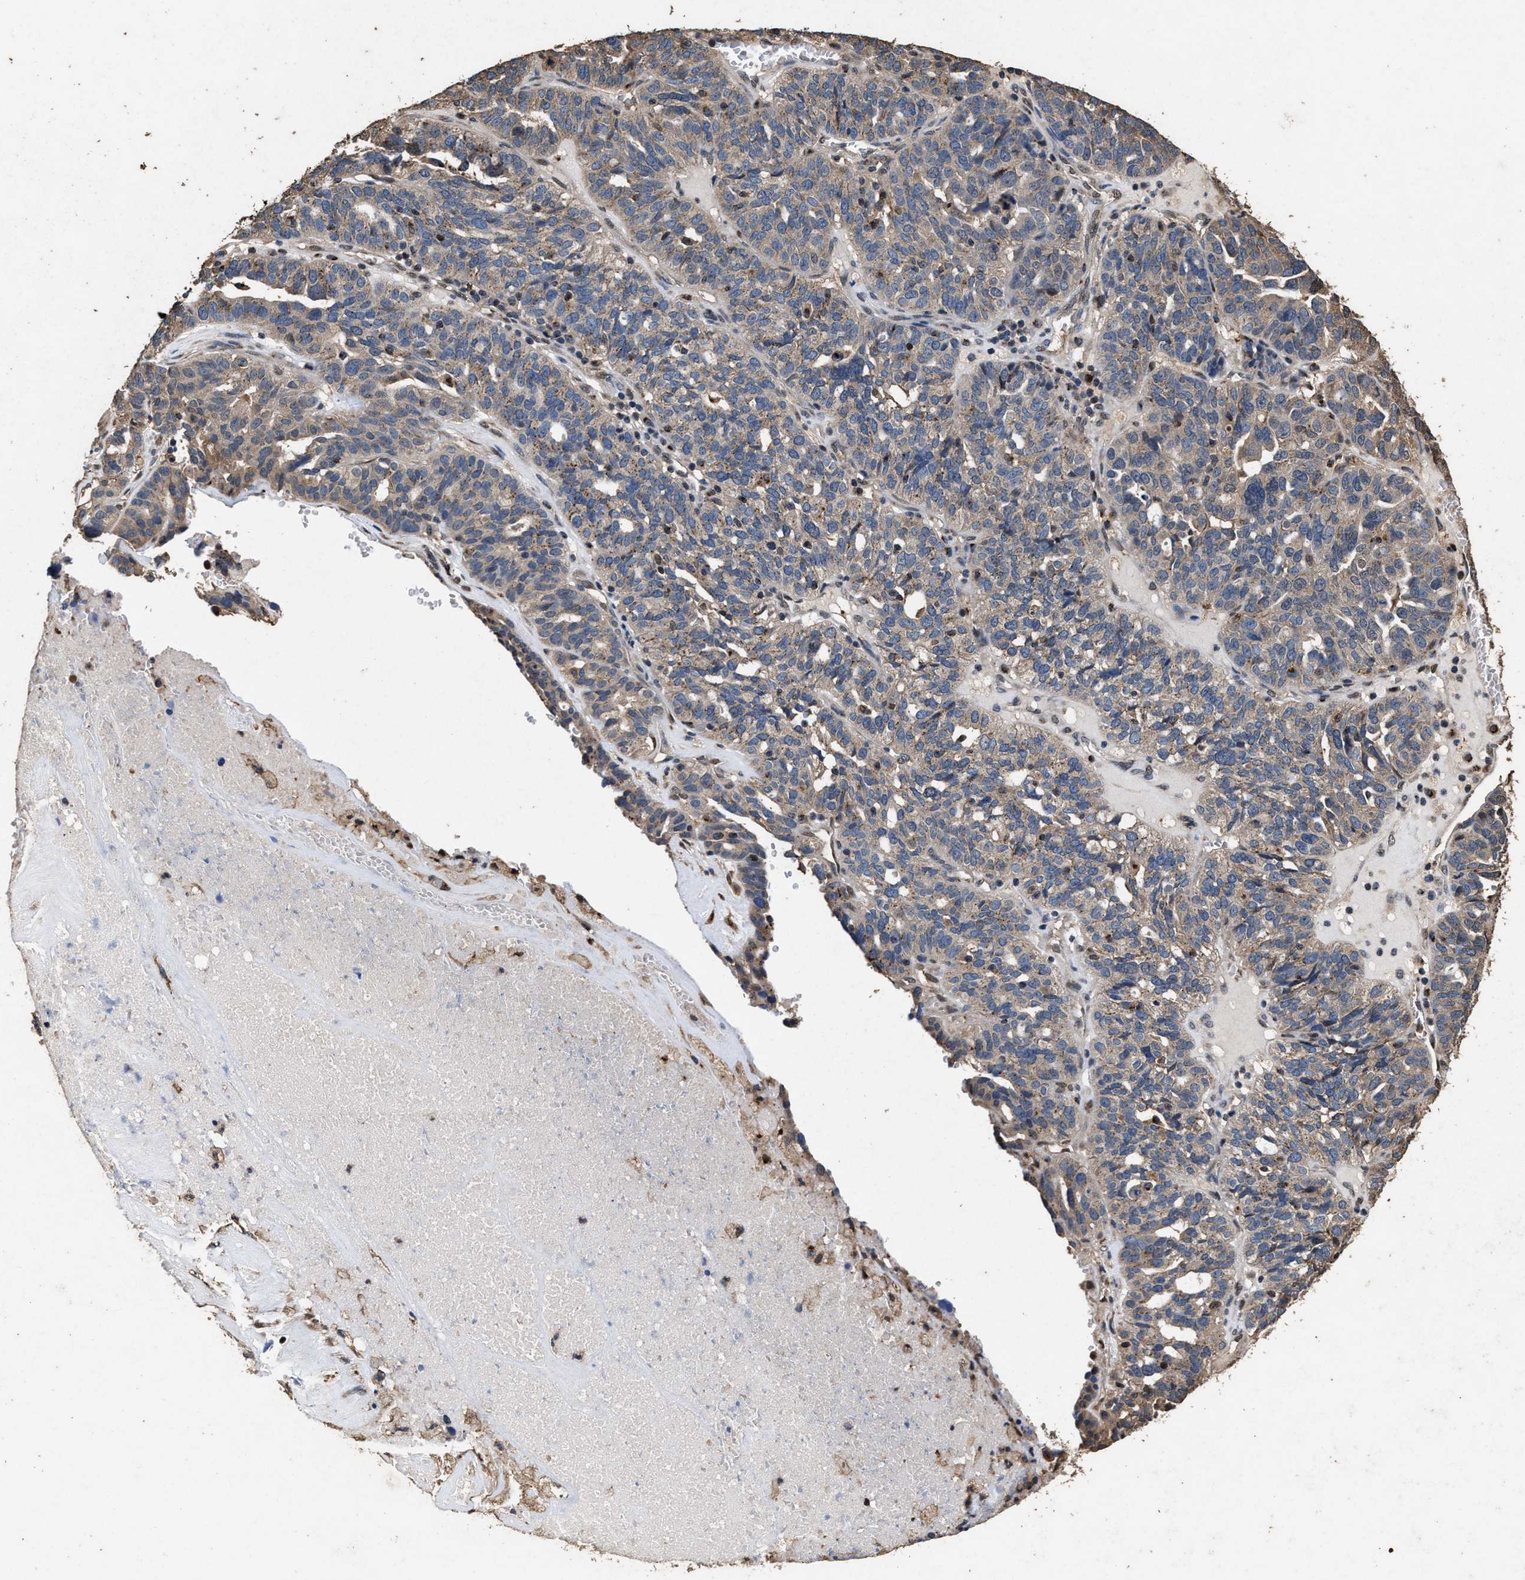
{"staining": {"intensity": "weak", "quantity": "25%-75%", "location": "cytoplasmic/membranous"}, "tissue": "ovarian cancer", "cell_type": "Tumor cells", "image_type": "cancer", "snomed": [{"axis": "morphology", "description": "Cystadenocarcinoma, serous, NOS"}, {"axis": "topography", "description": "Ovary"}], "caption": "Immunohistochemistry (IHC) photomicrograph of neoplastic tissue: ovarian cancer stained using immunohistochemistry (IHC) exhibits low levels of weak protein expression localized specifically in the cytoplasmic/membranous of tumor cells, appearing as a cytoplasmic/membranous brown color.", "gene": "TPST2", "patient": {"sex": "female", "age": 59}}